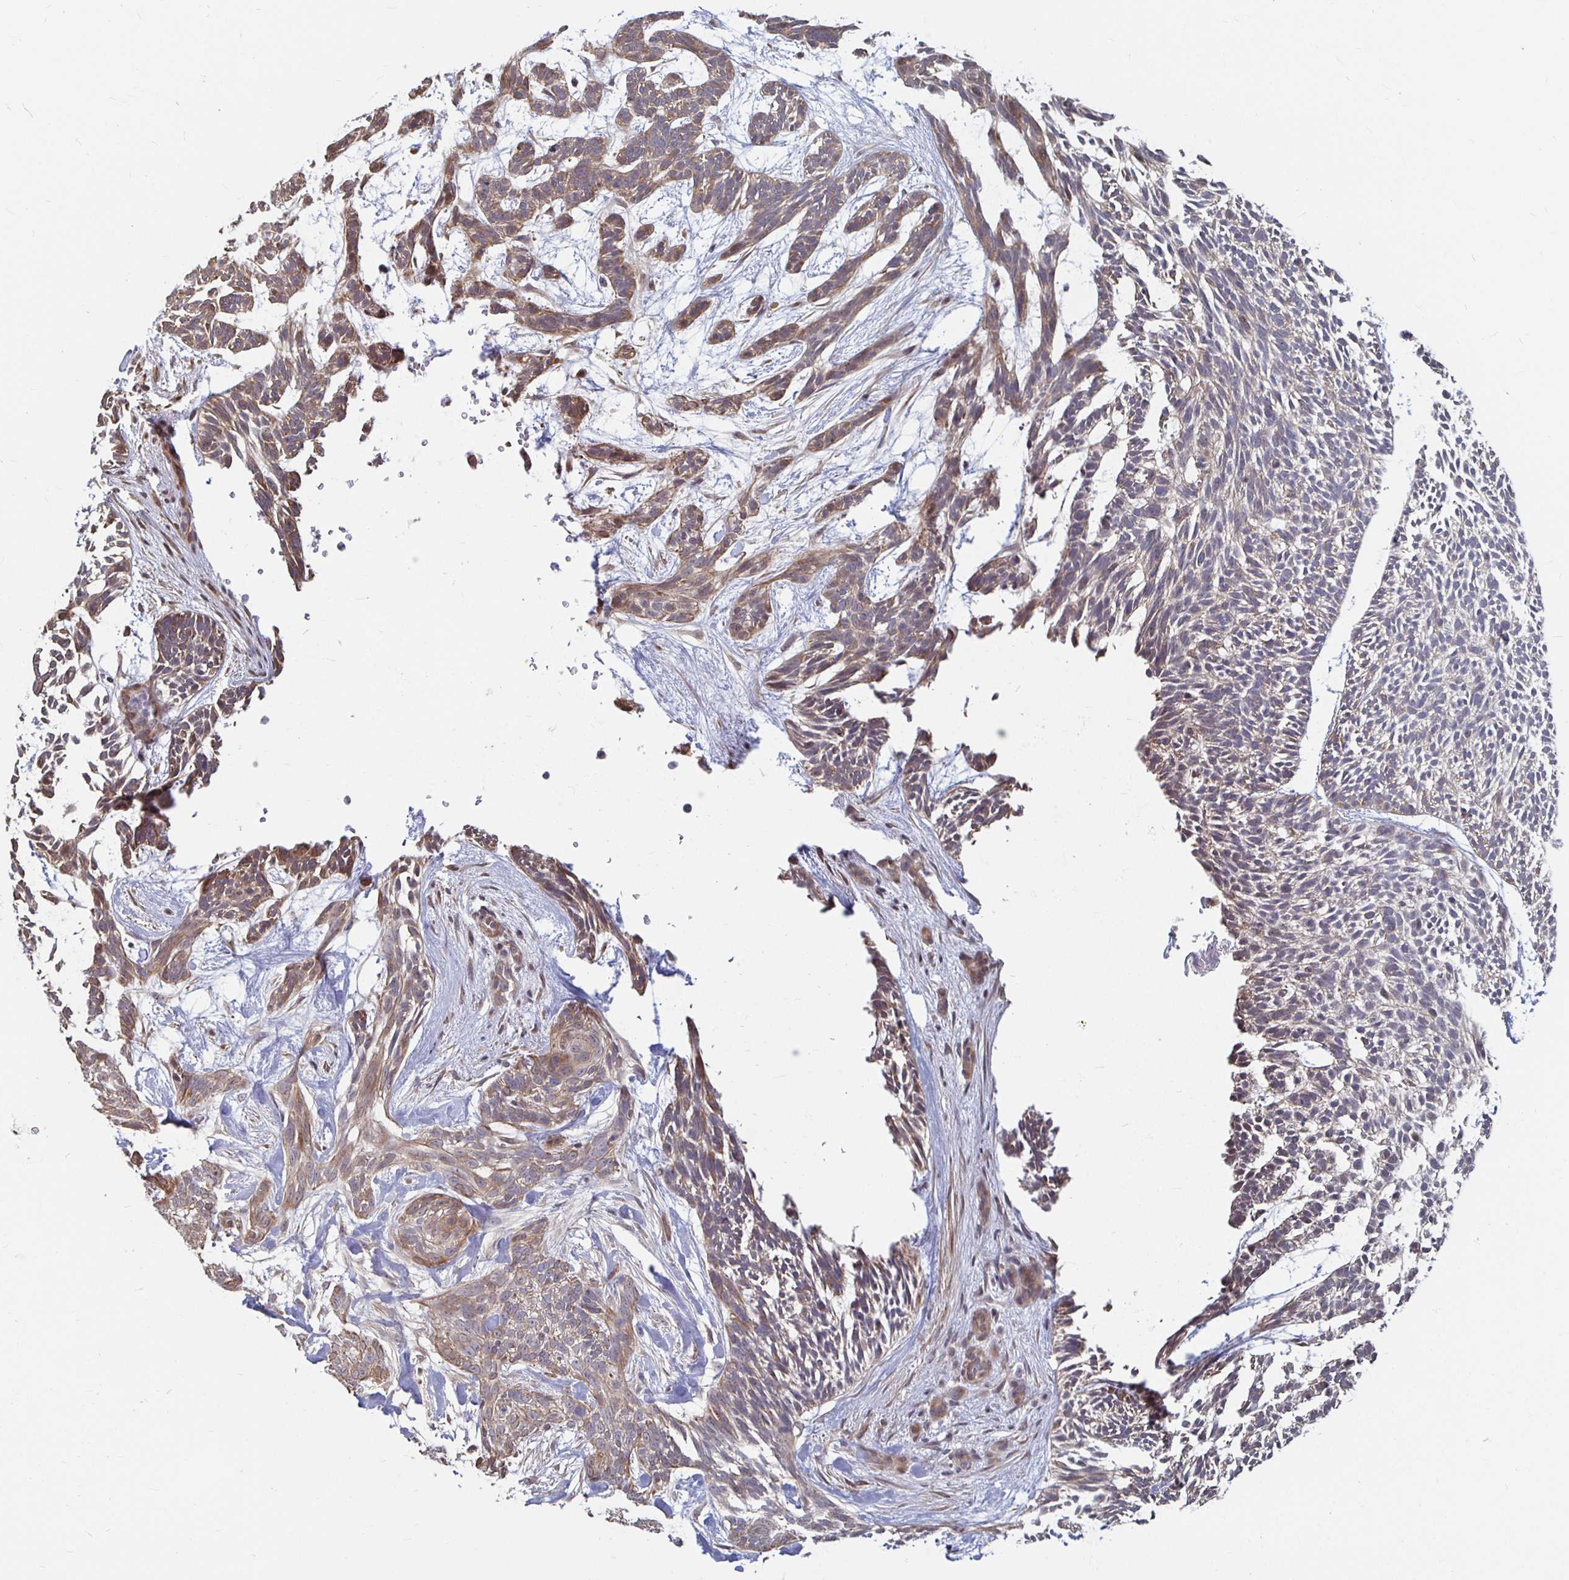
{"staining": {"intensity": "weak", "quantity": ">75%", "location": "cytoplasmic/membranous"}, "tissue": "skin cancer", "cell_type": "Tumor cells", "image_type": "cancer", "snomed": [{"axis": "morphology", "description": "Basal cell carcinoma"}, {"axis": "topography", "description": "Skin"}, {"axis": "topography", "description": "Skin, foot"}], "caption": "Protein staining of skin cancer tissue reveals weak cytoplasmic/membranous positivity in about >75% of tumor cells. The staining is performed using DAB (3,3'-diaminobenzidine) brown chromogen to label protein expression. The nuclei are counter-stained blue using hematoxylin.", "gene": "CAPN11", "patient": {"sex": "female", "age": 77}}